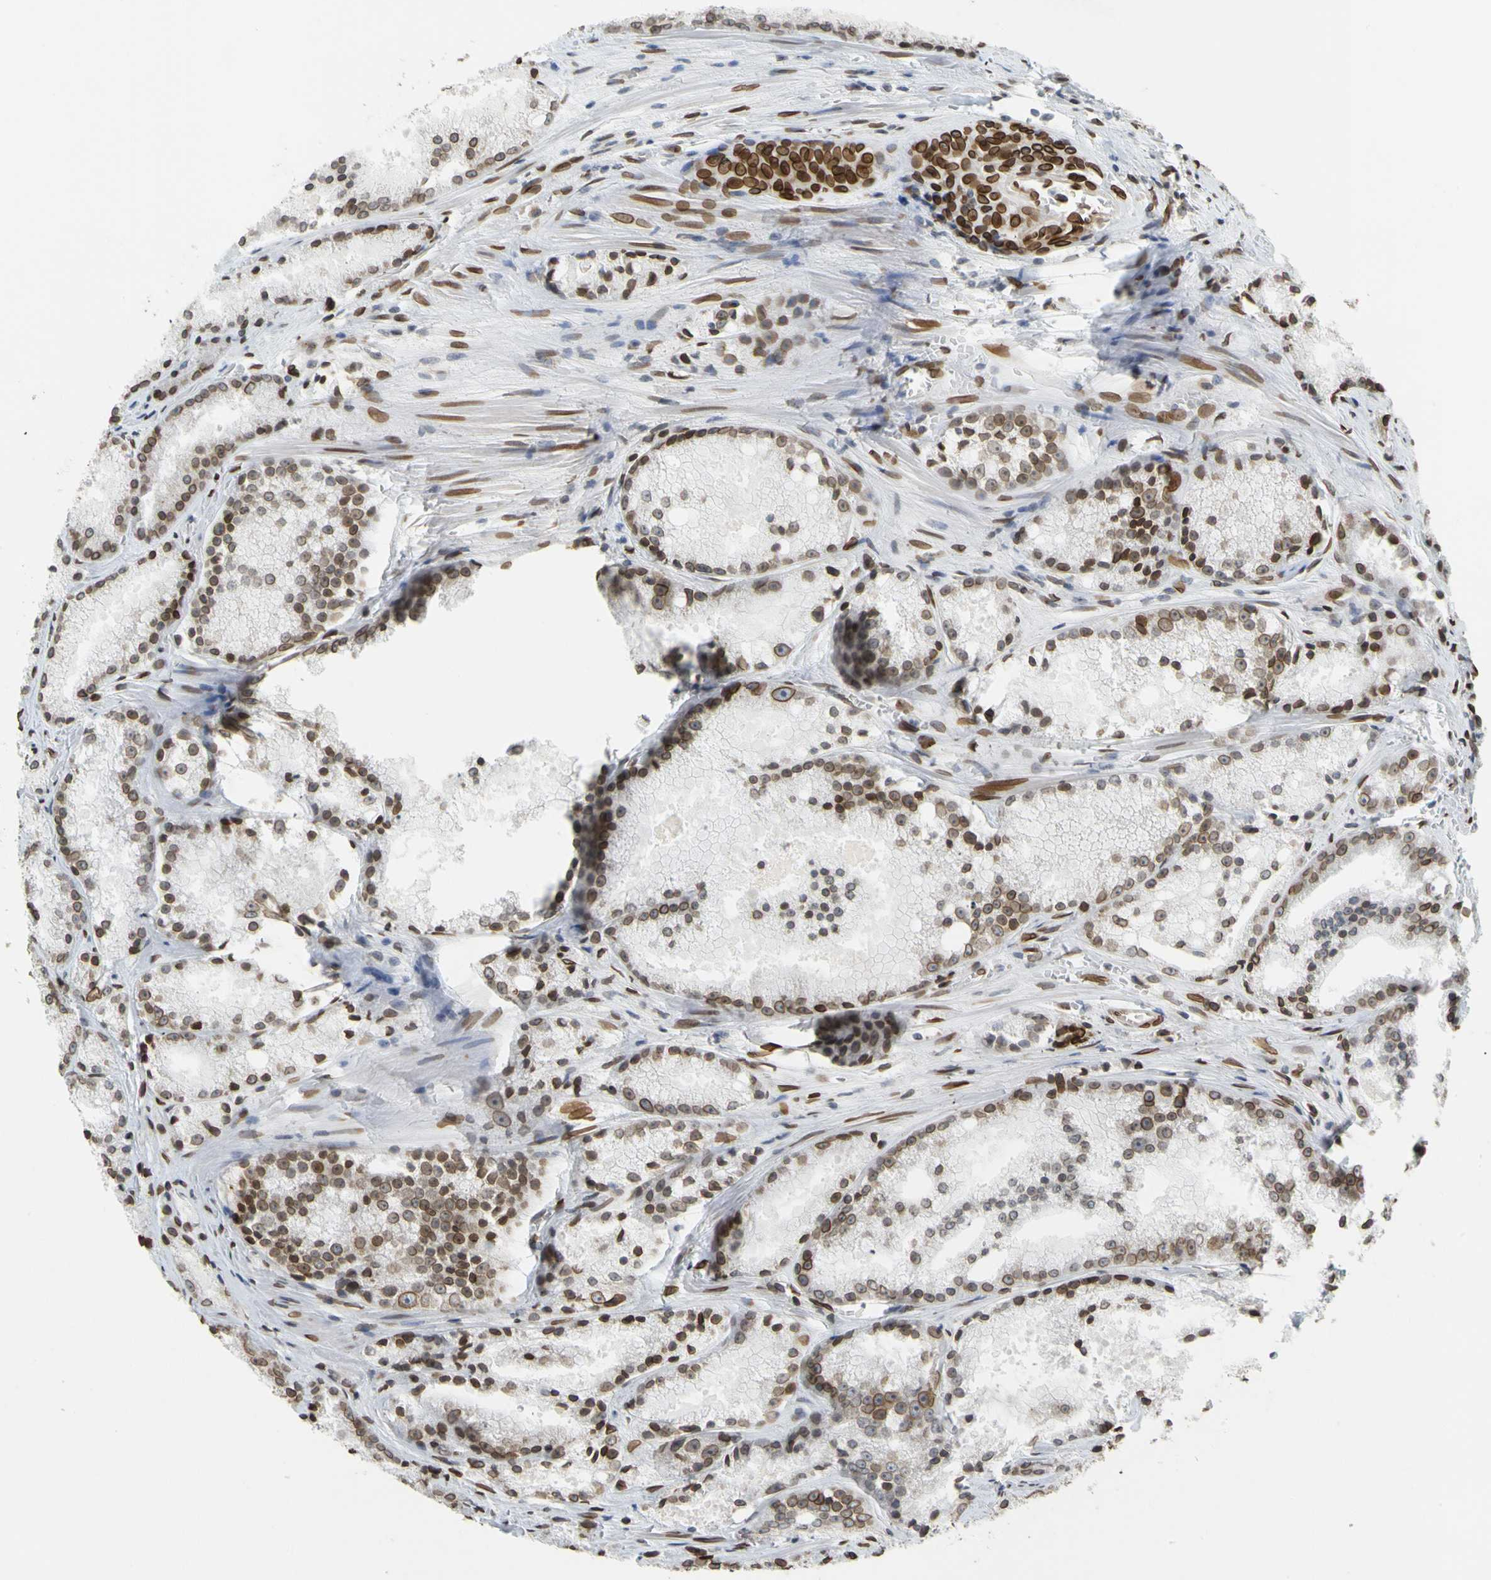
{"staining": {"intensity": "strong", "quantity": ">75%", "location": "nuclear"}, "tissue": "prostate cancer", "cell_type": "Tumor cells", "image_type": "cancer", "snomed": [{"axis": "morphology", "description": "Adenocarcinoma, Low grade"}, {"axis": "topography", "description": "Prostate"}], "caption": "Prostate adenocarcinoma (low-grade) stained with a protein marker reveals strong staining in tumor cells.", "gene": "SUN1", "patient": {"sex": "male", "age": 64}}